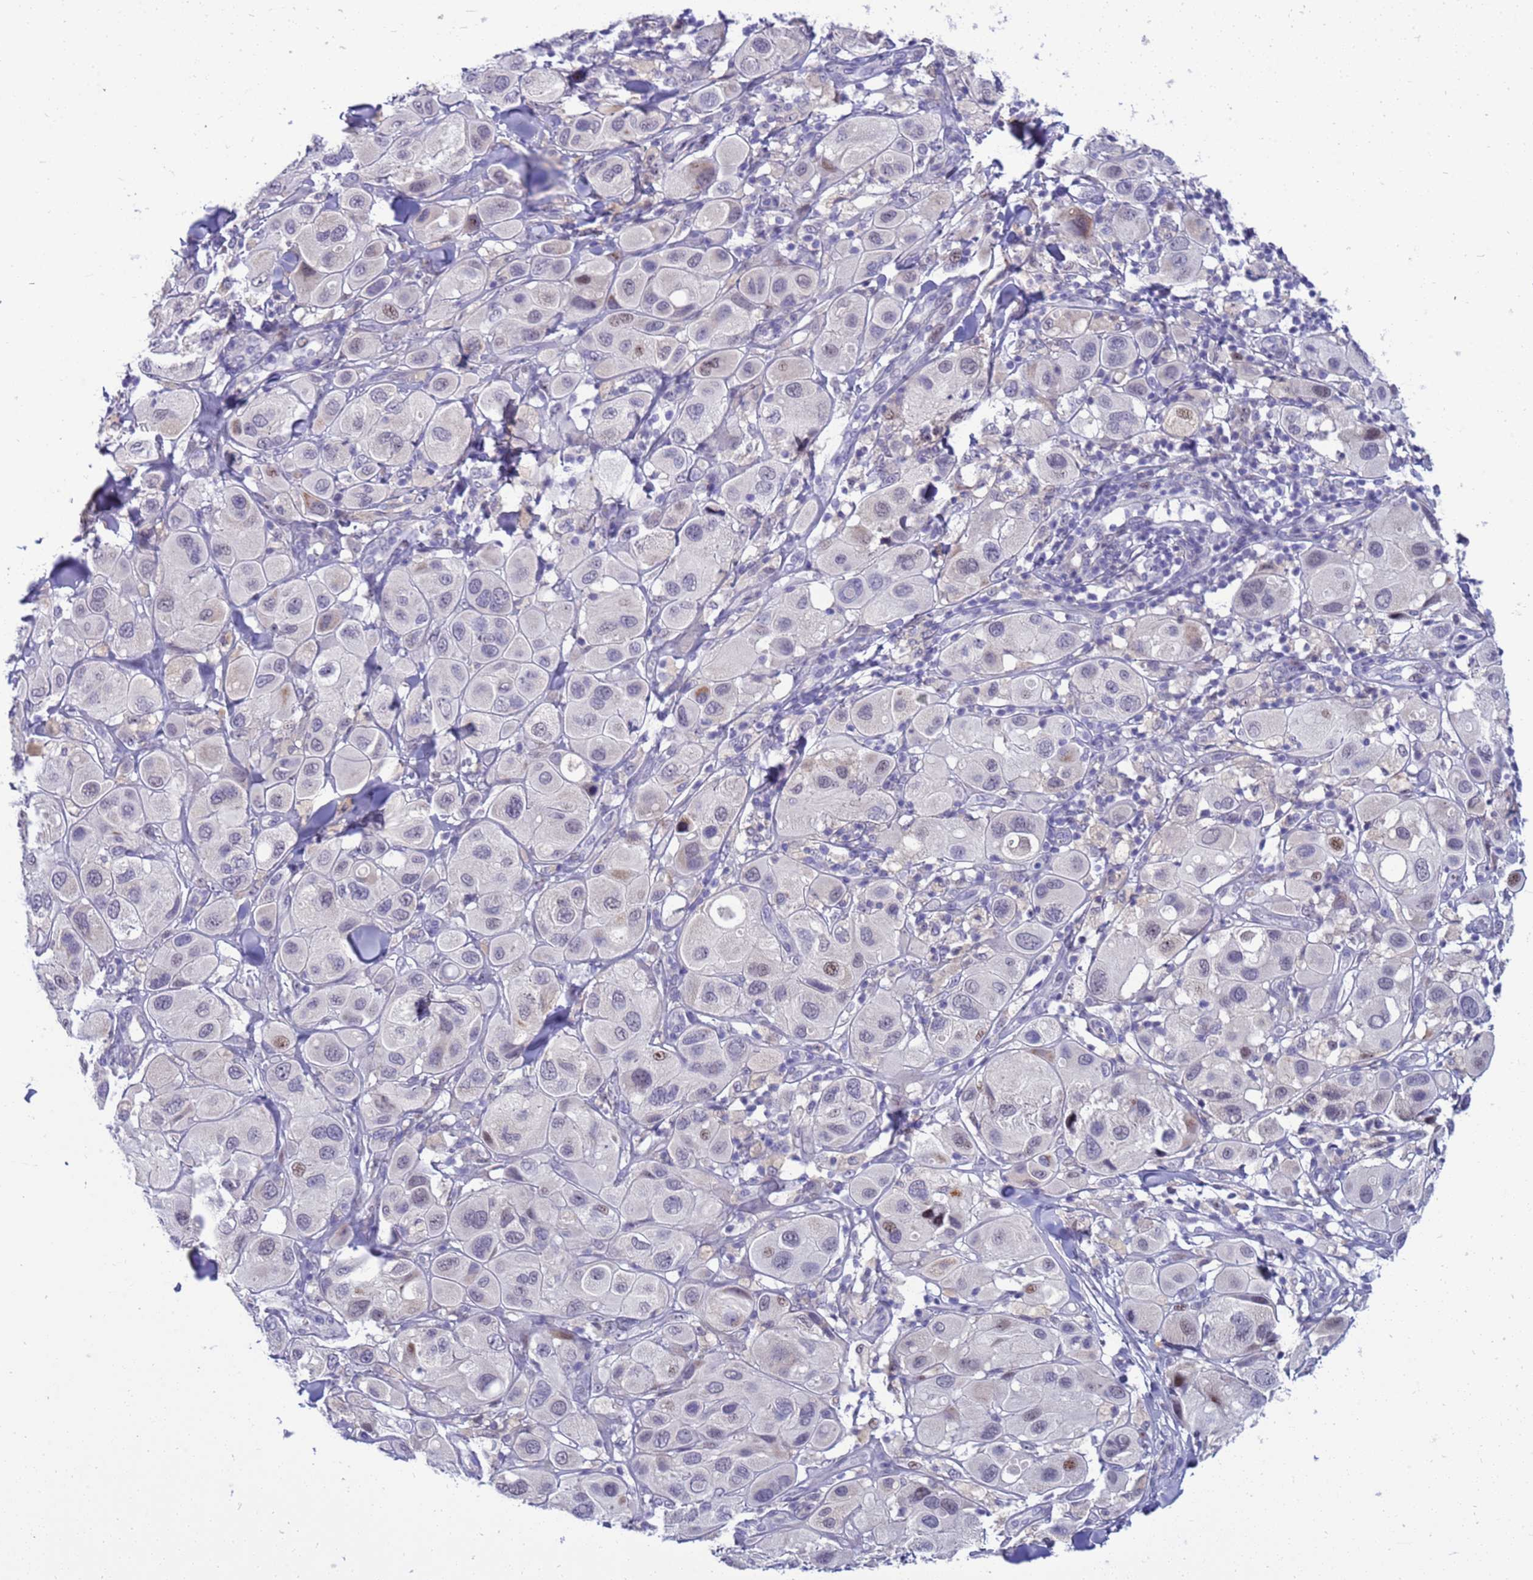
{"staining": {"intensity": "moderate", "quantity": "<25%", "location": "nuclear"}, "tissue": "melanoma", "cell_type": "Tumor cells", "image_type": "cancer", "snomed": [{"axis": "morphology", "description": "Malignant melanoma, Metastatic site"}, {"axis": "topography", "description": "Skin"}], "caption": "Immunohistochemistry of malignant melanoma (metastatic site) displays low levels of moderate nuclear staining in about <25% of tumor cells.", "gene": "LRATD1", "patient": {"sex": "male", "age": 41}}